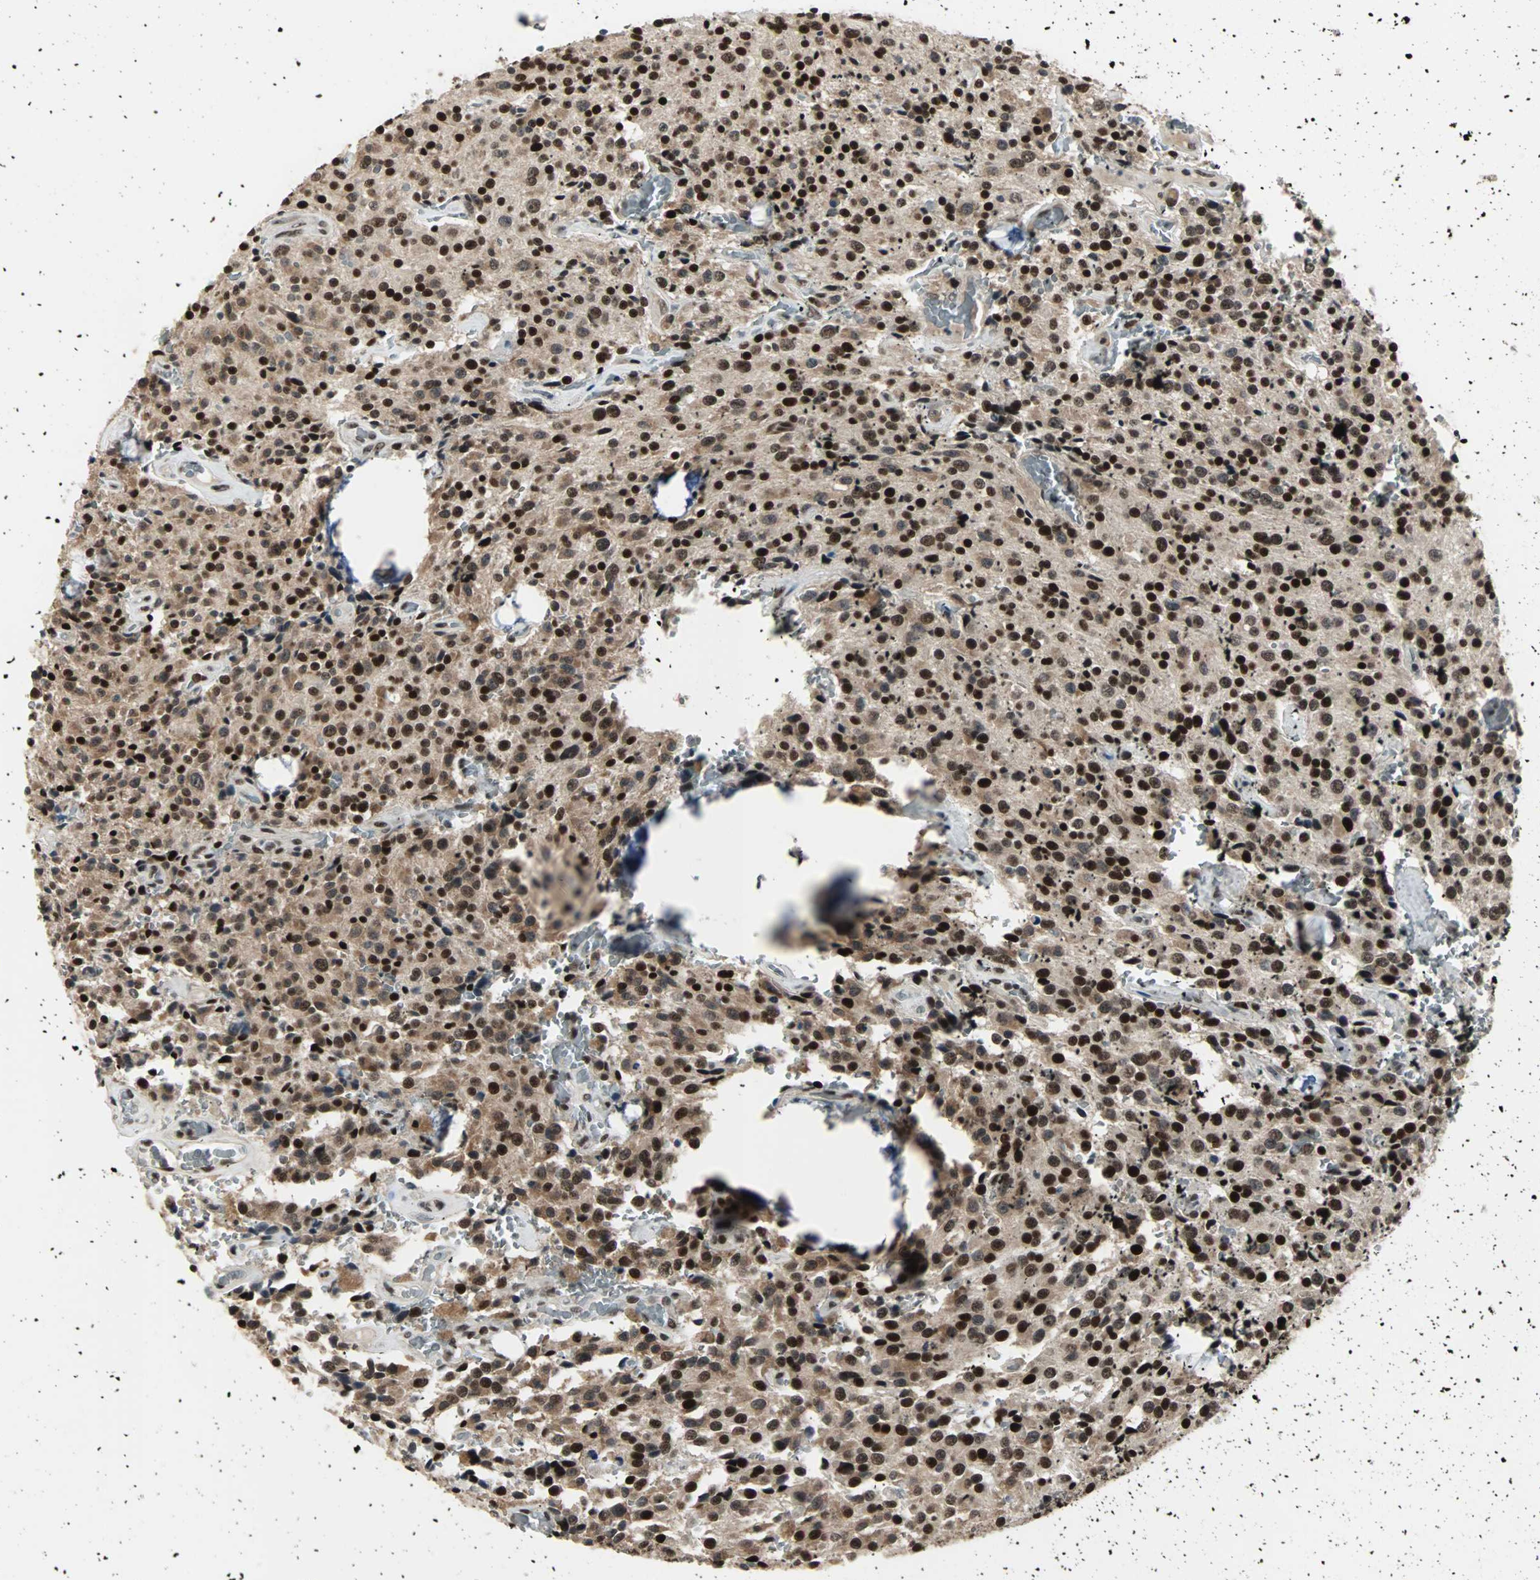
{"staining": {"intensity": "strong", "quantity": ">75%", "location": "nuclear"}, "tissue": "glioma", "cell_type": "Tumor cells", "image_type": "cancer", "snomed": [{"axis": "morphology", "description": "Glioma, malignant, Low grade"}, {"axis": "topography", "description": "Brain"}], "caption": "Immunohistochemistry (IHC) of malignant glioma (low-grade) shows high levels of strong nuclear positivity in approximately >75% of tumor cells.", "gene": "TERF2IP", "patient": {"sex": "male", "age": 58}}